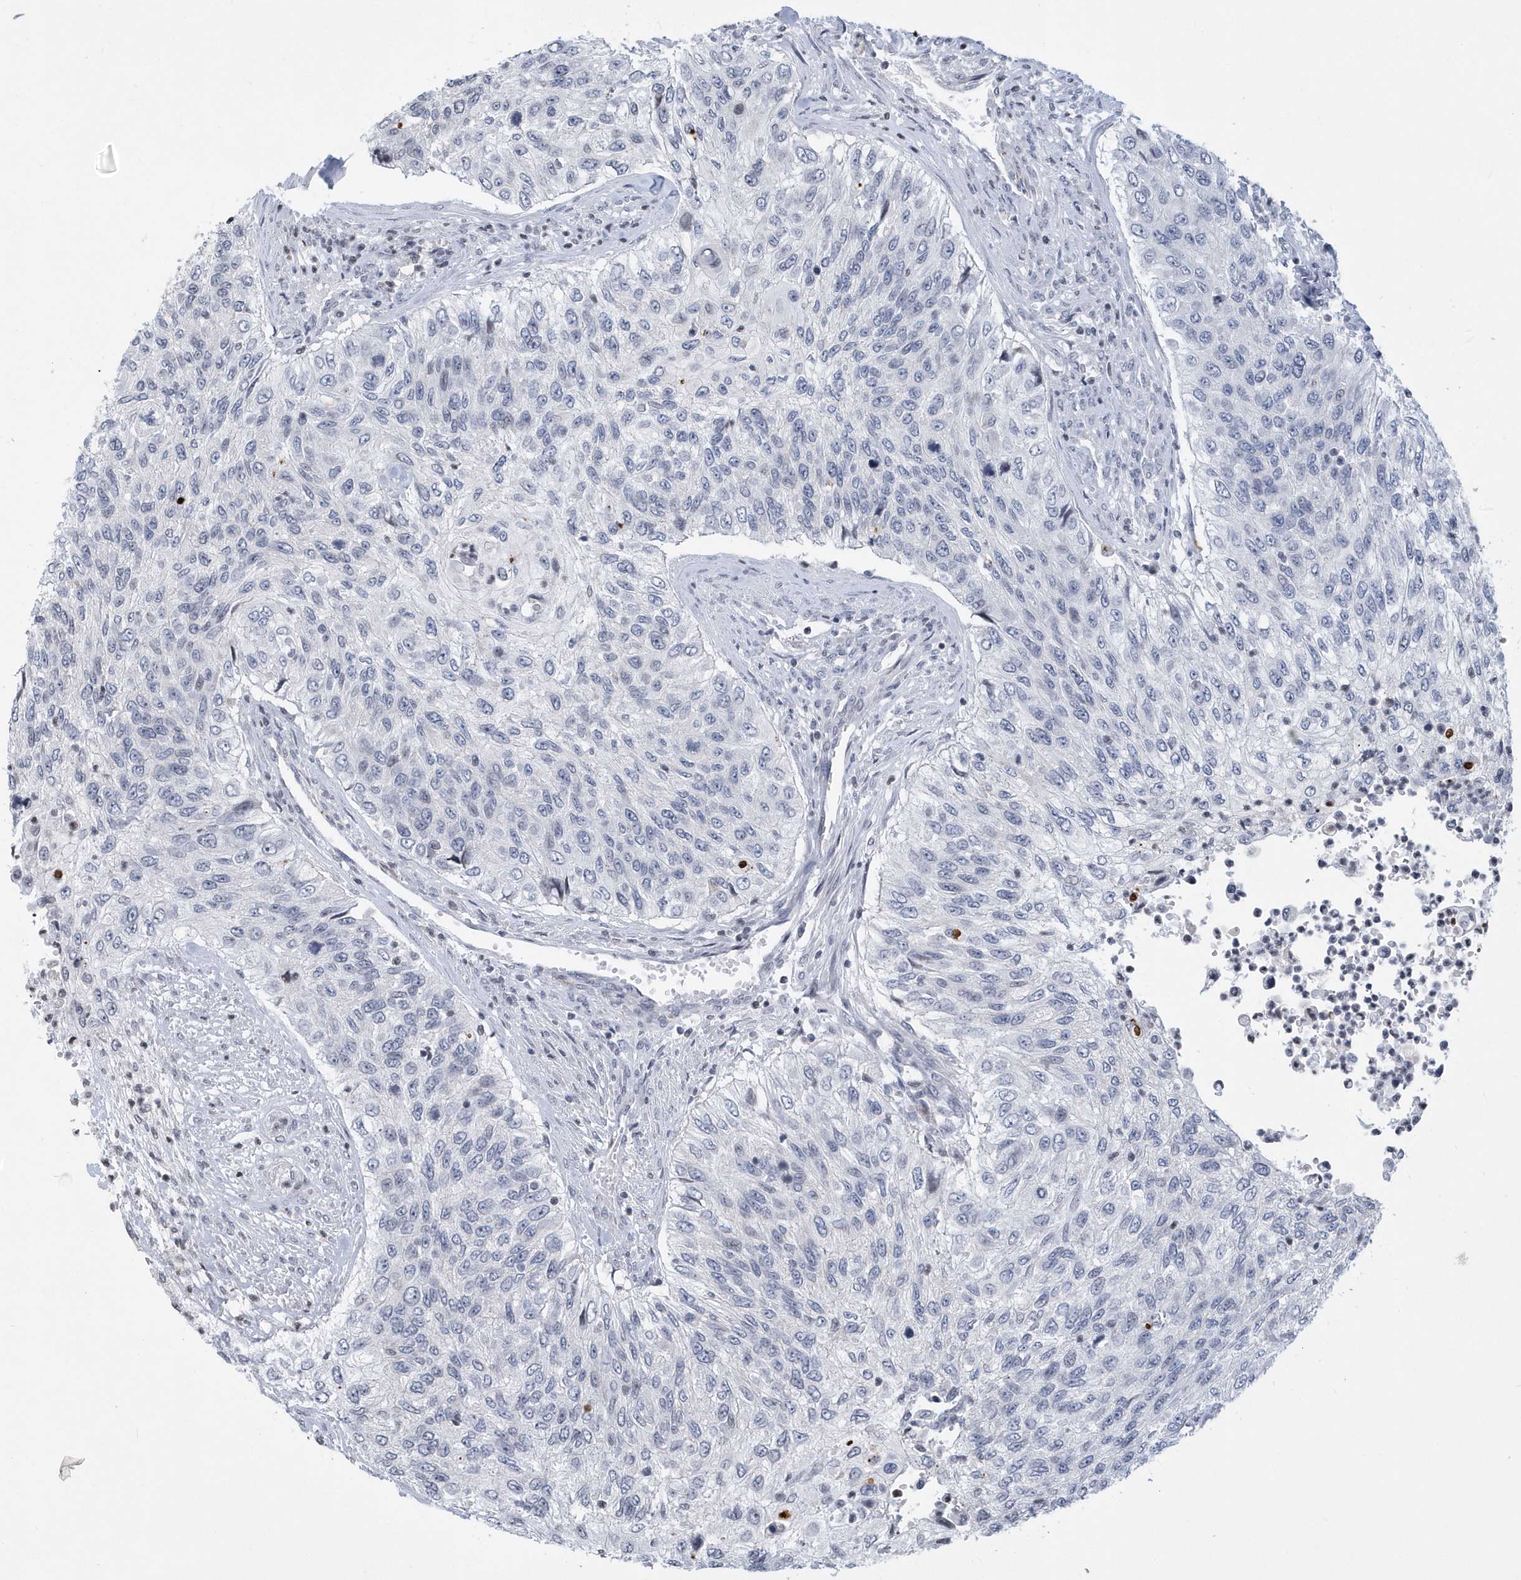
{"staining": {"intensity": "negative", "quantity": "none", "location": "none"}, "tissue": "urothelial cancer", "cell_type": "Tumor cells", "image_type": "cancer", "snomed": [{"axis": "morphology", "description": "Urothelial carcinoma, High grade"}, {"axis": "topography", "description": "Urinary bladder"}], "caption": "Tumor cells are negative for protein expression in human high-grade urothelial carcinoma. The staining was performed using DAB to visualize the protein expression in brown, while the nuclei were stained in blue with hematoxylin (Magnification: 20x).", "gene": "VWA5B2", "patient": {"sex": "female", "age": 60}}